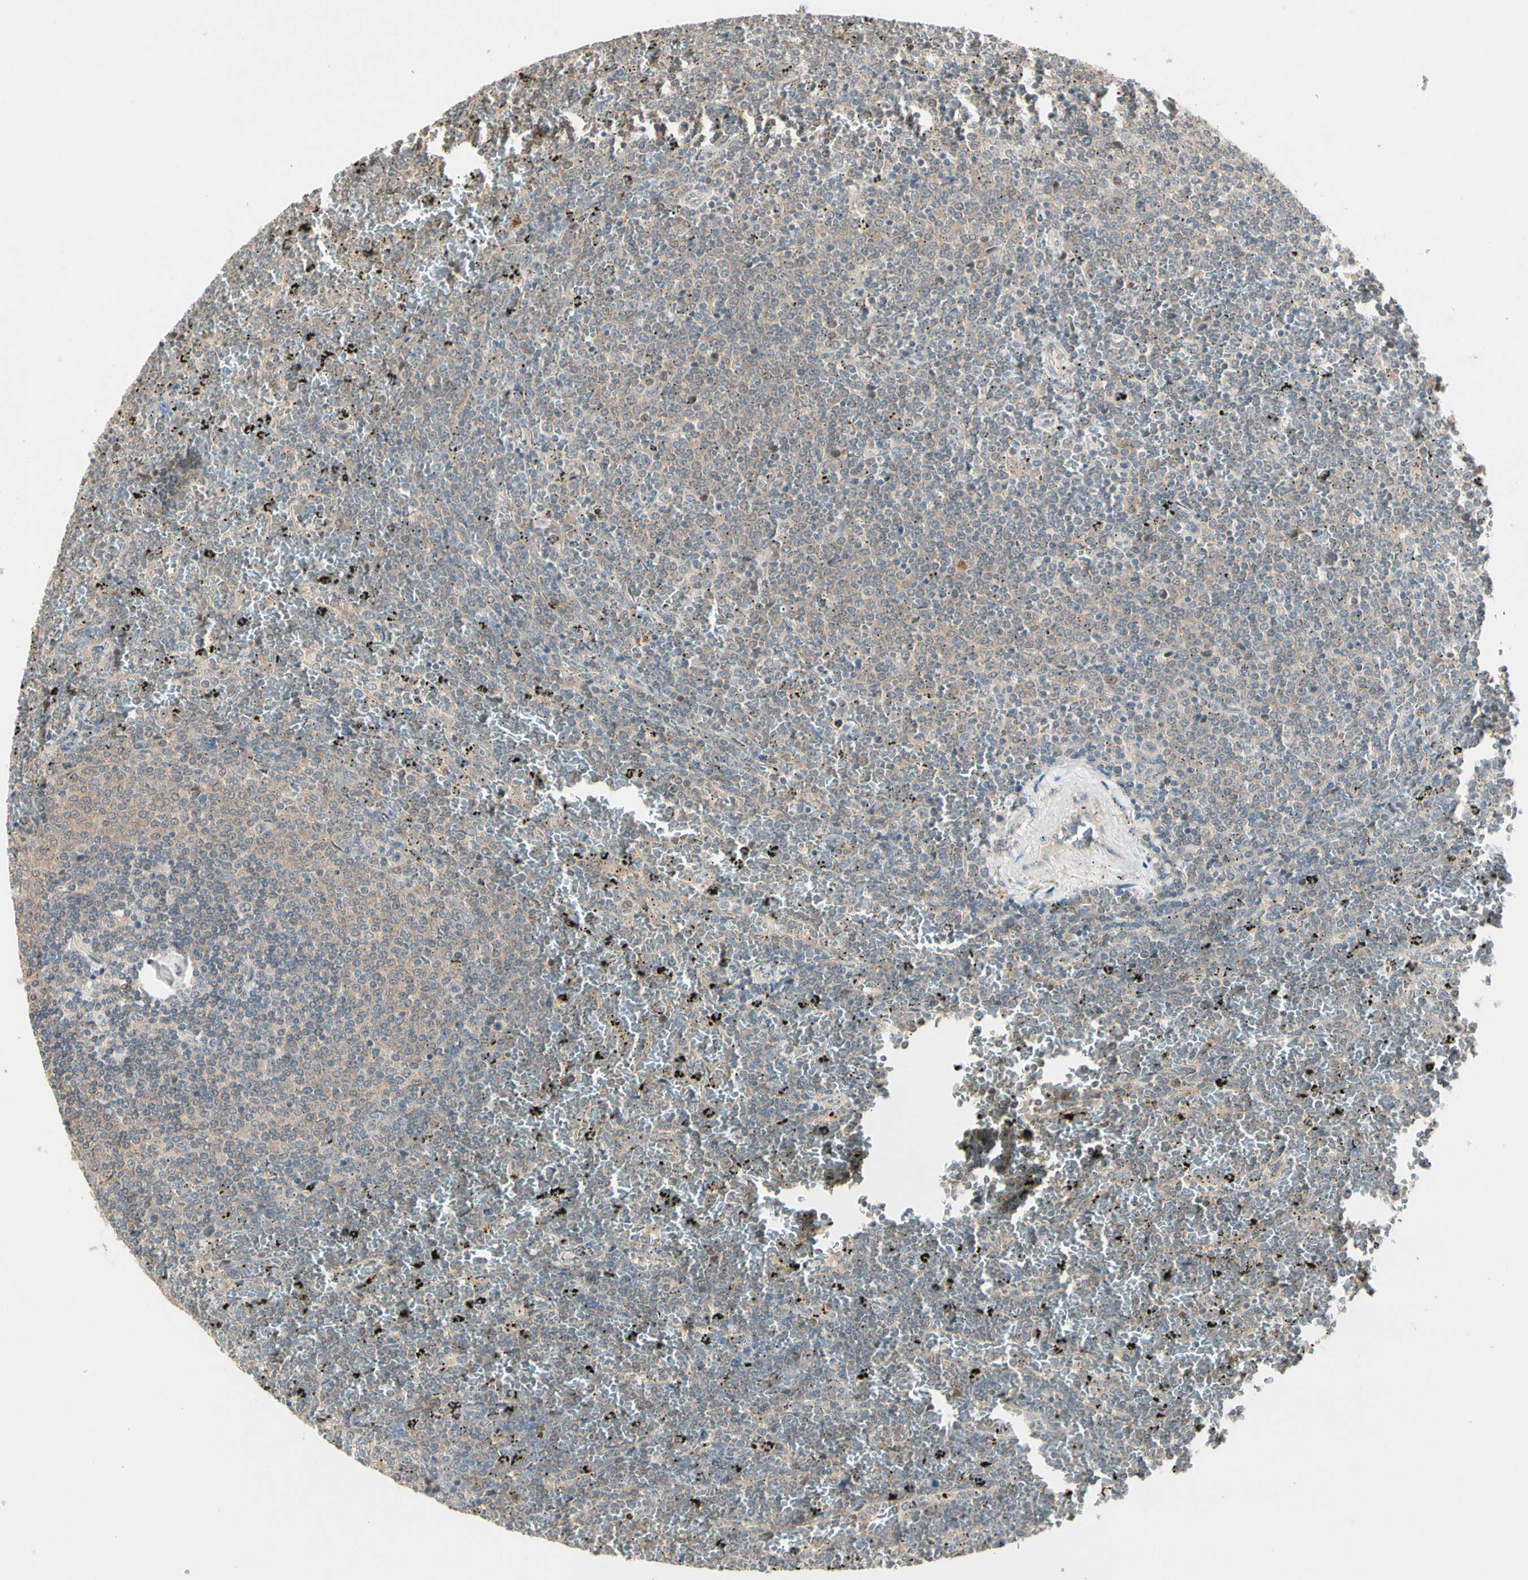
{"staining": {"intensity": "weak", "quantity": ">75%", "location": "cytoplasmic/membranous"}, "tissue": "lymphoma", "cell_type": "Tumor cells", "image_type": "cancer", "snomed": [{"axis": "morphology", "description": "Malignant lymphoma, non-Hodgkin's type, Low grade"}, {"axis": "topography", "description": "Spleen"}], "caption": "Immunohistochemistry photomicrograph of neoplastic tissue: human malignant lymphoma, non-Hodgkin's type (low-grade) stained using immunohistochemistry displays low levels of weak protein expression localized specifically in the cytoplasmic/membranous of tumor cells, appearing as a cytoplasmic/membranous brown color.", "gene": "ATG4C", "patient": {"sex": "female", "age": 77}}